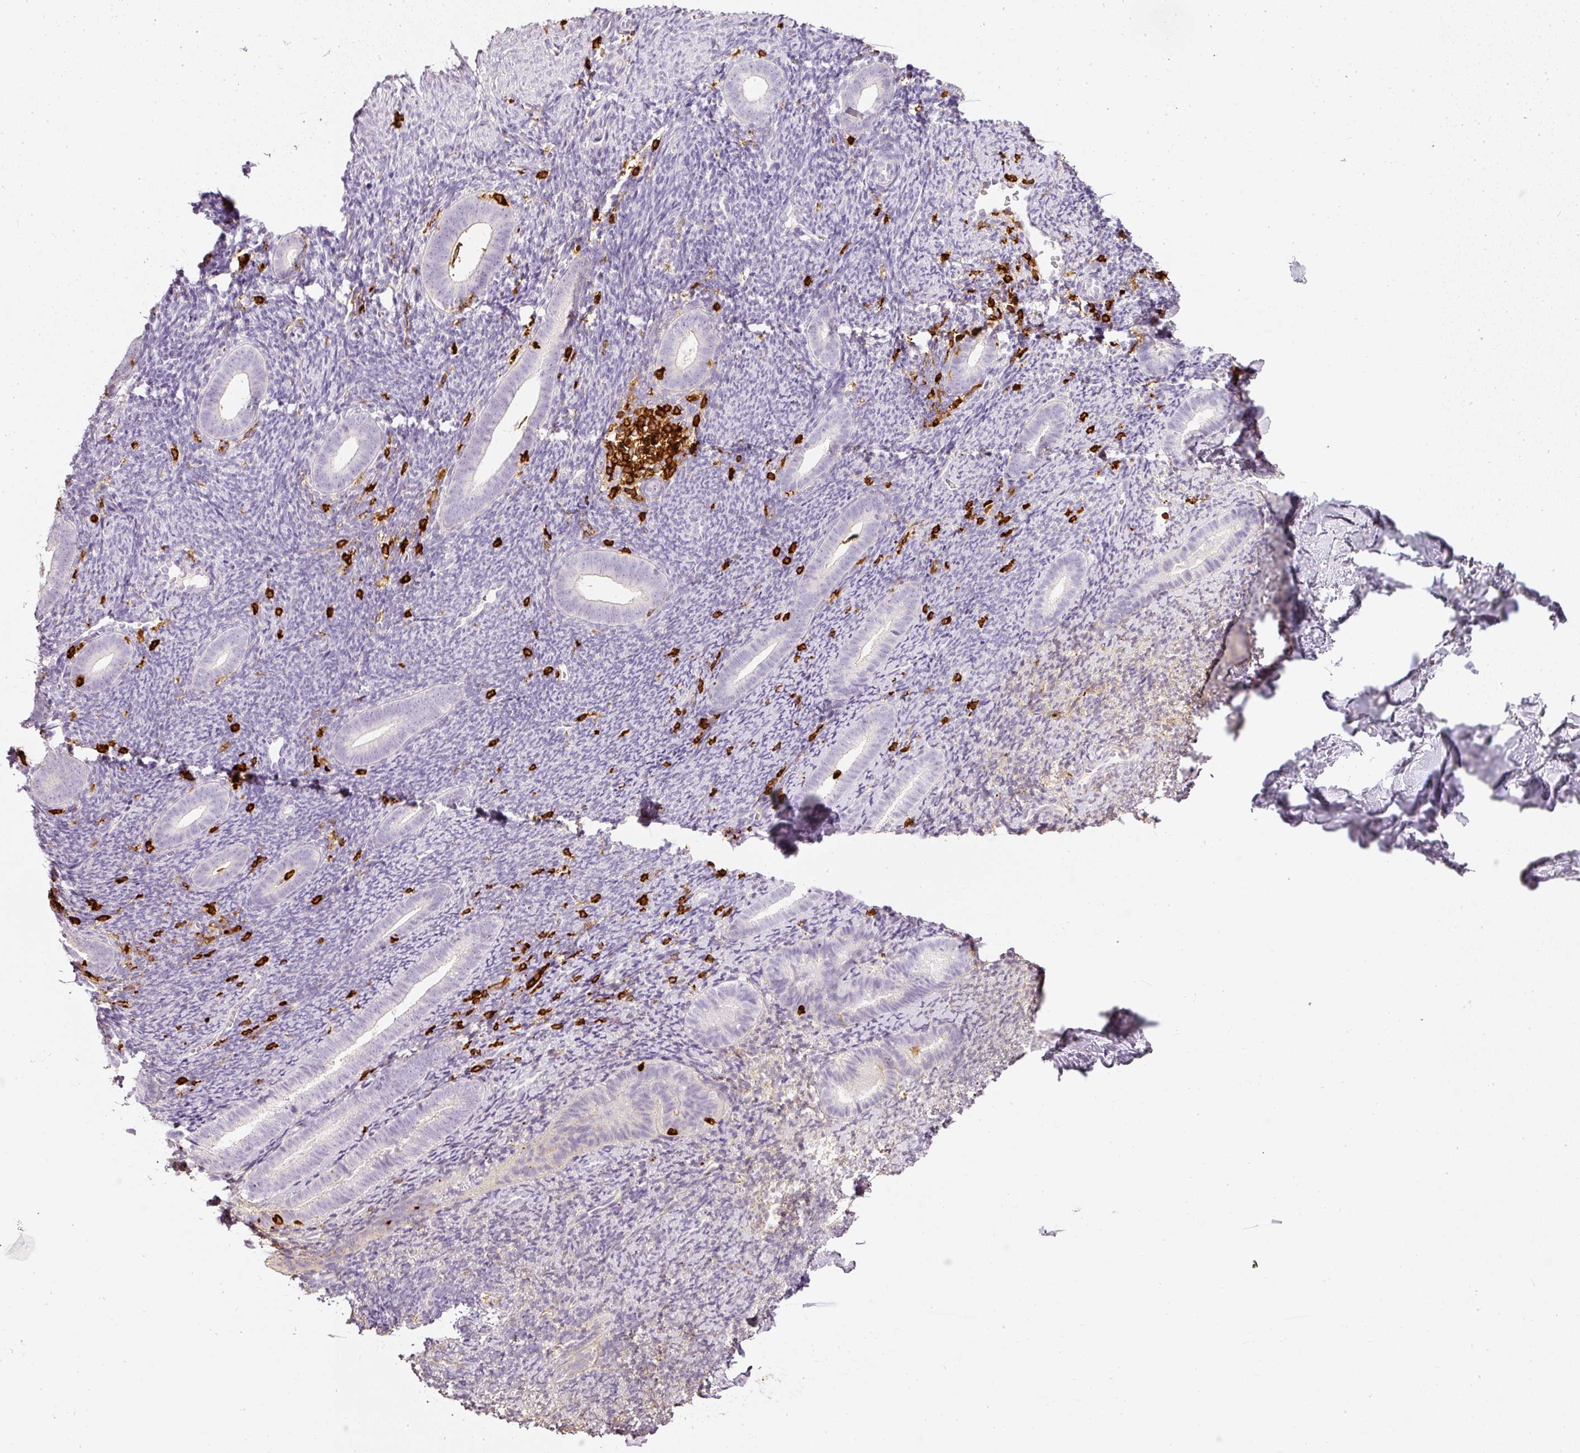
{"staining": {"intensity": "negative", "quantity": "none", "location": "none"}, "tissue": "endometrium", "cell_type": "Cells in endometrial stroma", "image_type": "normal", "snomed": [{"axis": "morphology", "description": "Normal tissue, NOS"}, {"axis": "topography", "description": "Endometrium"}], "caption": "This histopathology image is of unremarkable endometrium stained with immunohistochemistry (IHC) to label a protein in brown with the nuclei are counter-stained blue. There is no positivity in cells in endometrial stroma. (DAB (3,3'-diaminobenzidine) IHC visualized using brightfield microscopy, high magnification).", "gene": "EVL", "patient": {"sex": "female", "age": 39}}